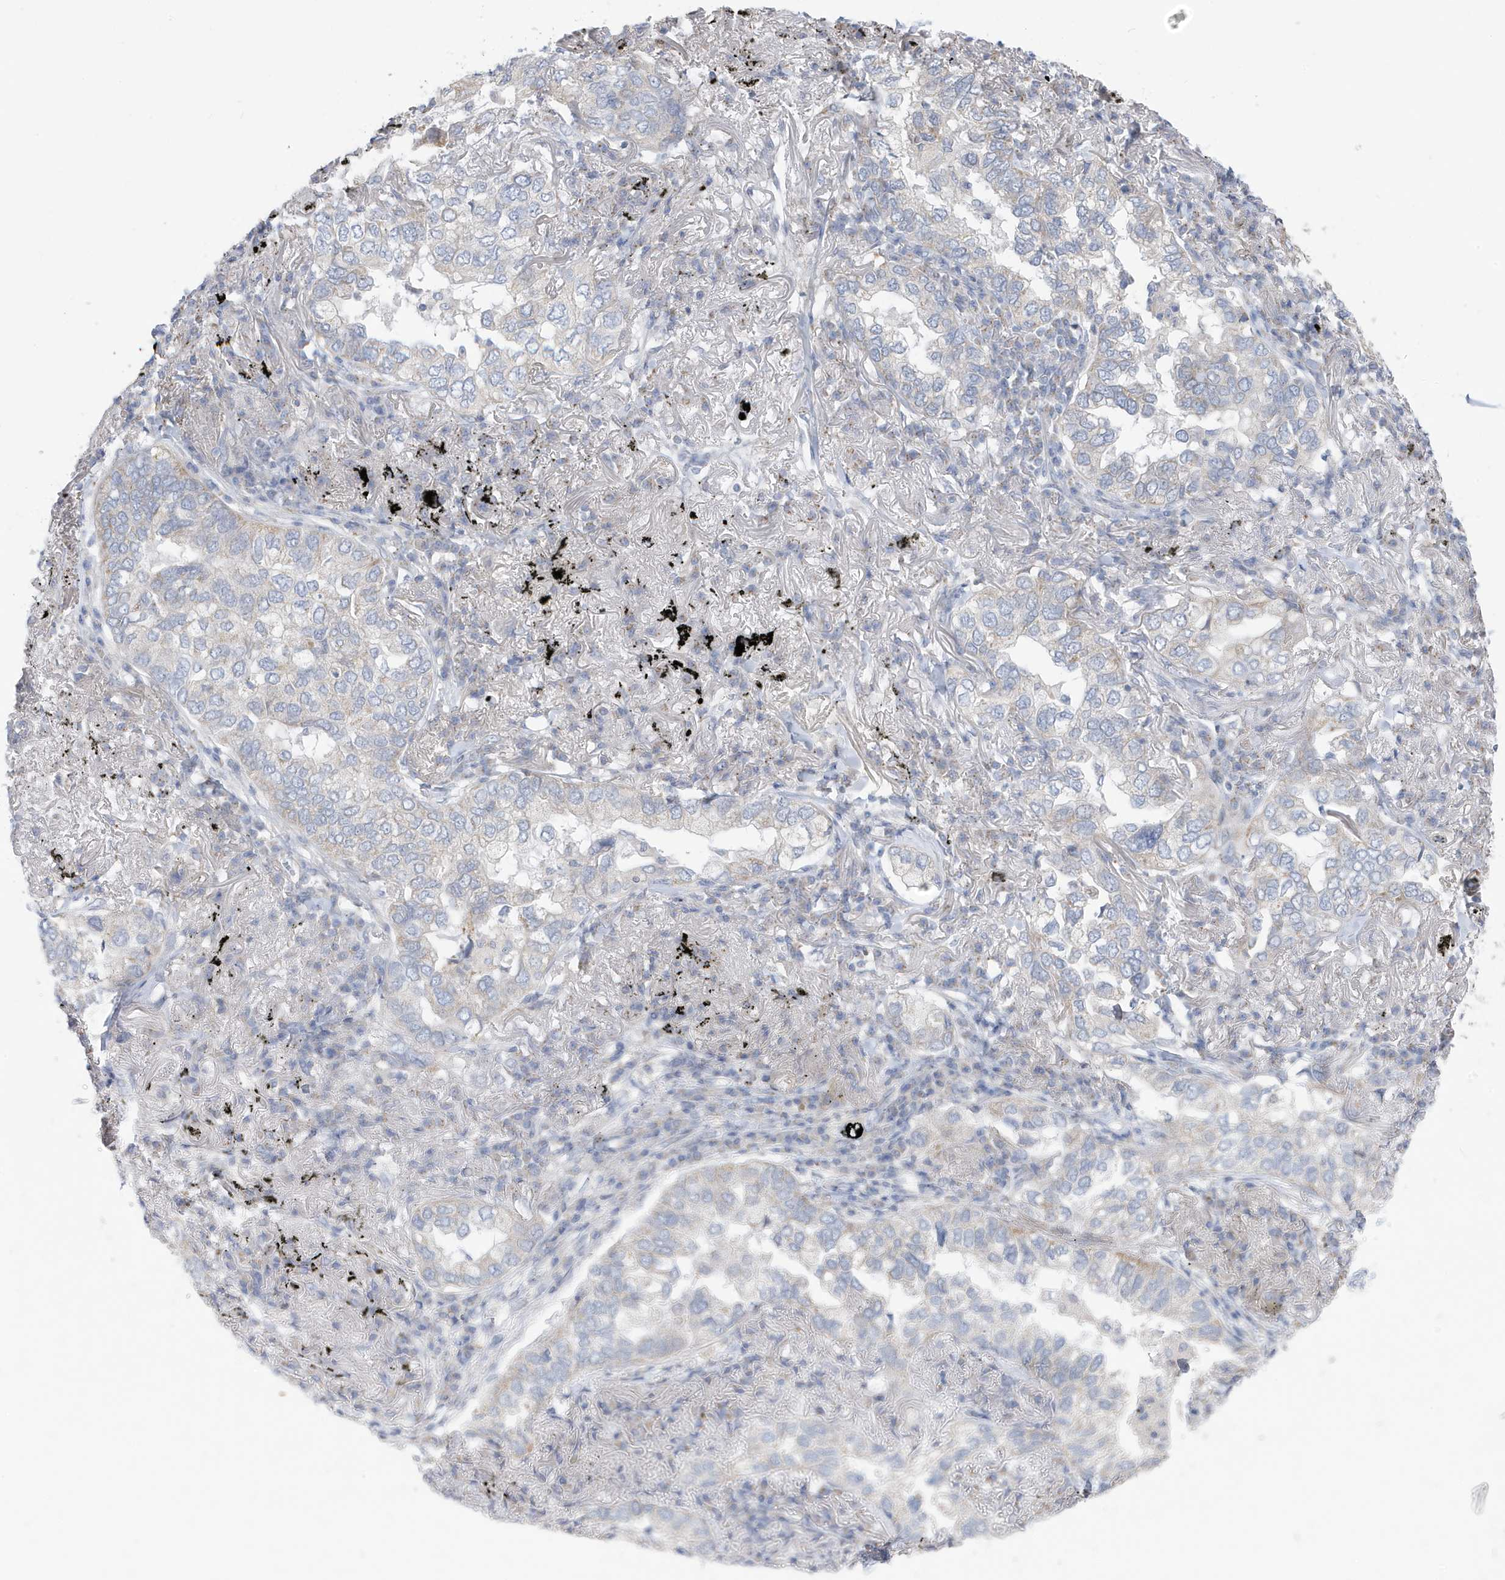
{"staining": {"intensity": "negative", "quantity": "none", "location": "none"}, "tissue": "lung cancer", "cell_type": "Tumor cells", "image_type": "cancer", "snomed": [{"axis": "morphology", "description": "Adenocarcinoma, NOS"}, {"axis": "topography", "description": "Lung"}], "caption": "This is an IHC photomicrograph of human lung cancer. There is no expression in tumor cells.", "gene": "ATP13A5", "patient": {"sex": "male", "age": 65}}